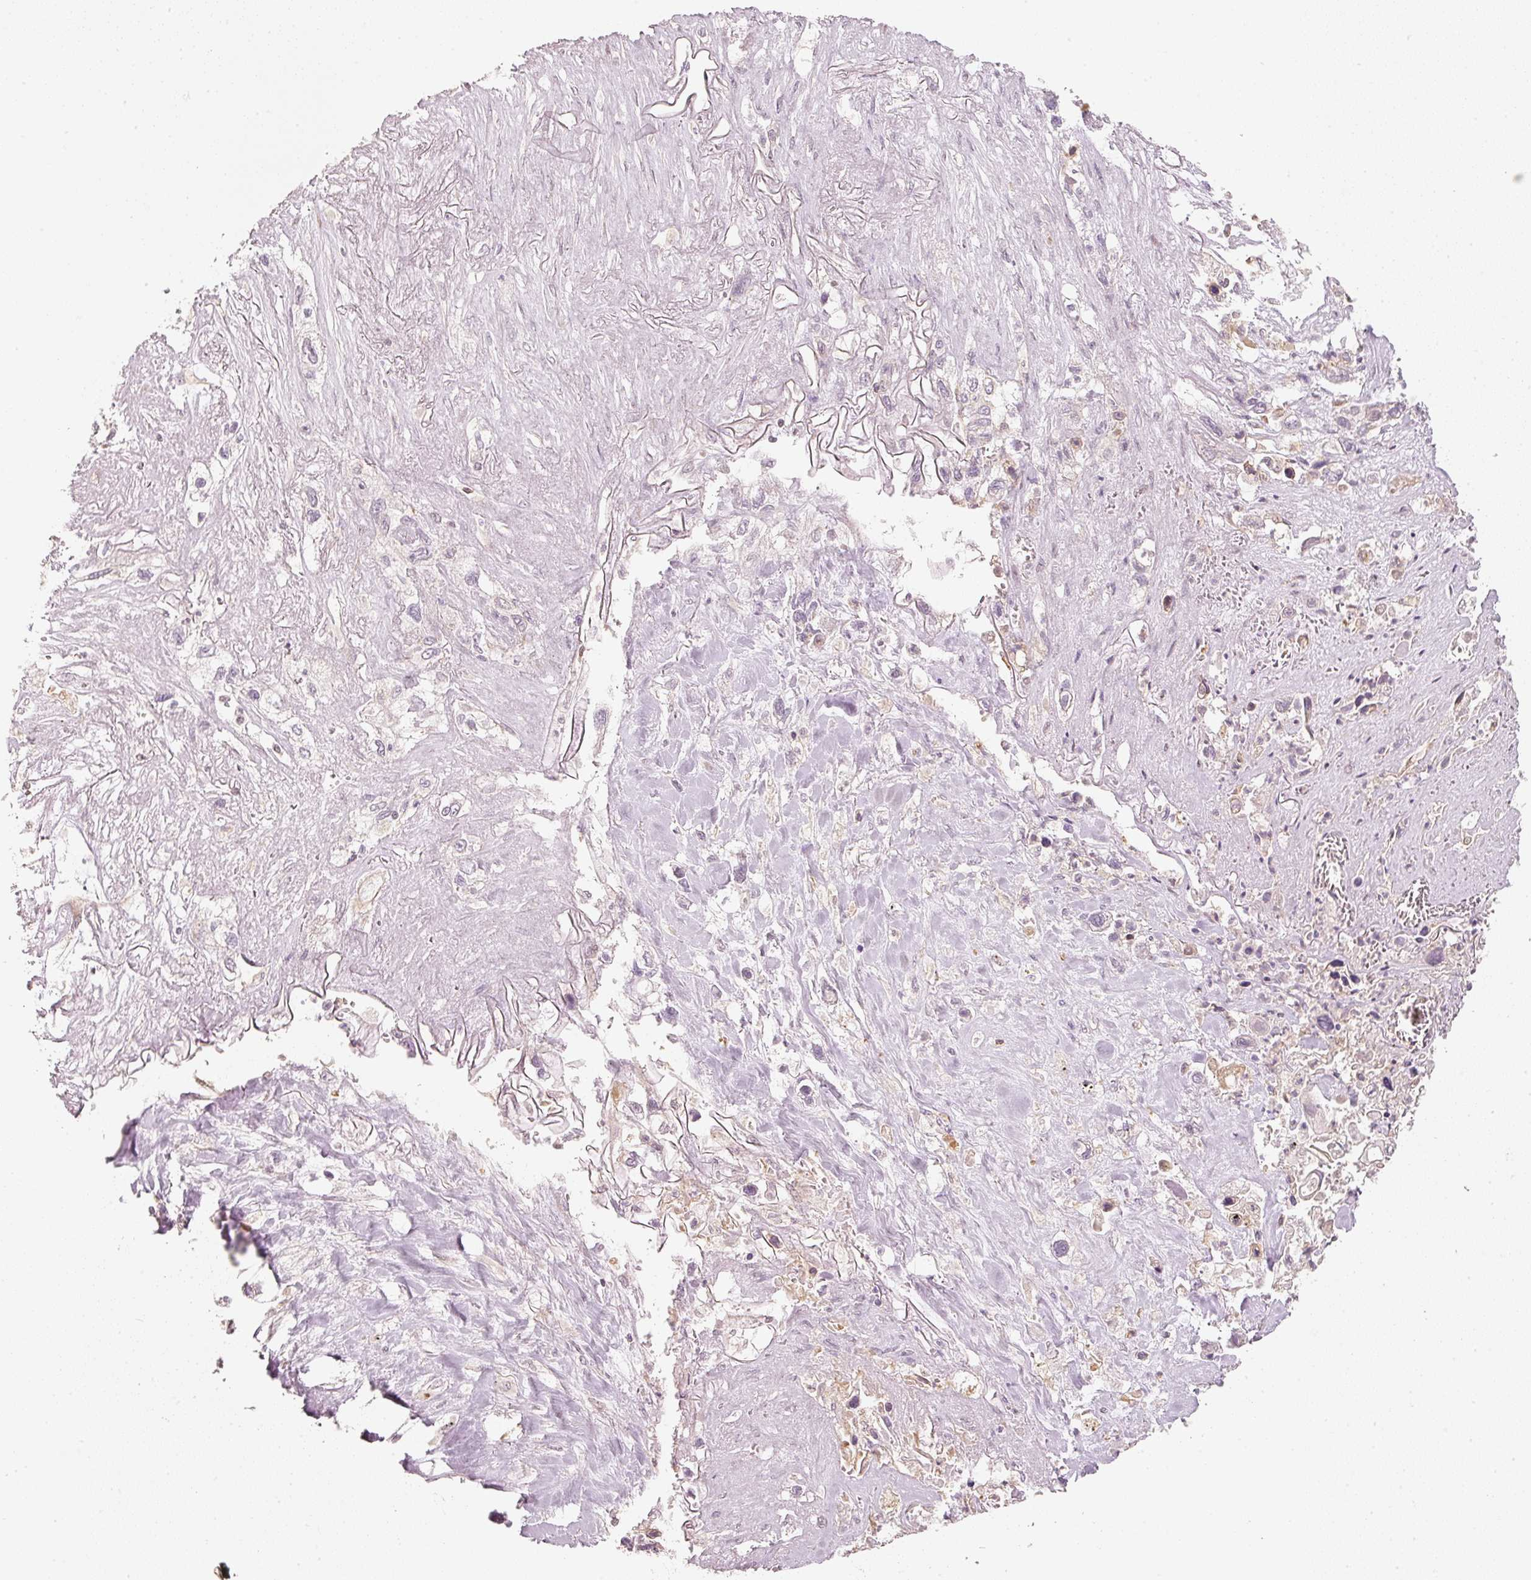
{"staining": {"intensity": "moderate", "quantity": "<25%", "location": "nuclear"}, "tissue": "lung cancer", "cell_type": "Tumor cells", "image_type": "cancer", "snomed": [{"axis": "morphology", "description": "Squamous cell carcinoma, NOS"}, {"axis": "topography", "description": "Lung"}], "caption": "Approximately <25% of tumor cells in lung squamous cell carcinoma demonstrate moderate nuclear protein expression as visualized by brown immunohistochemical staining.", "gene": "TREX2", "patient": {"sex": "female", "age": 69}}